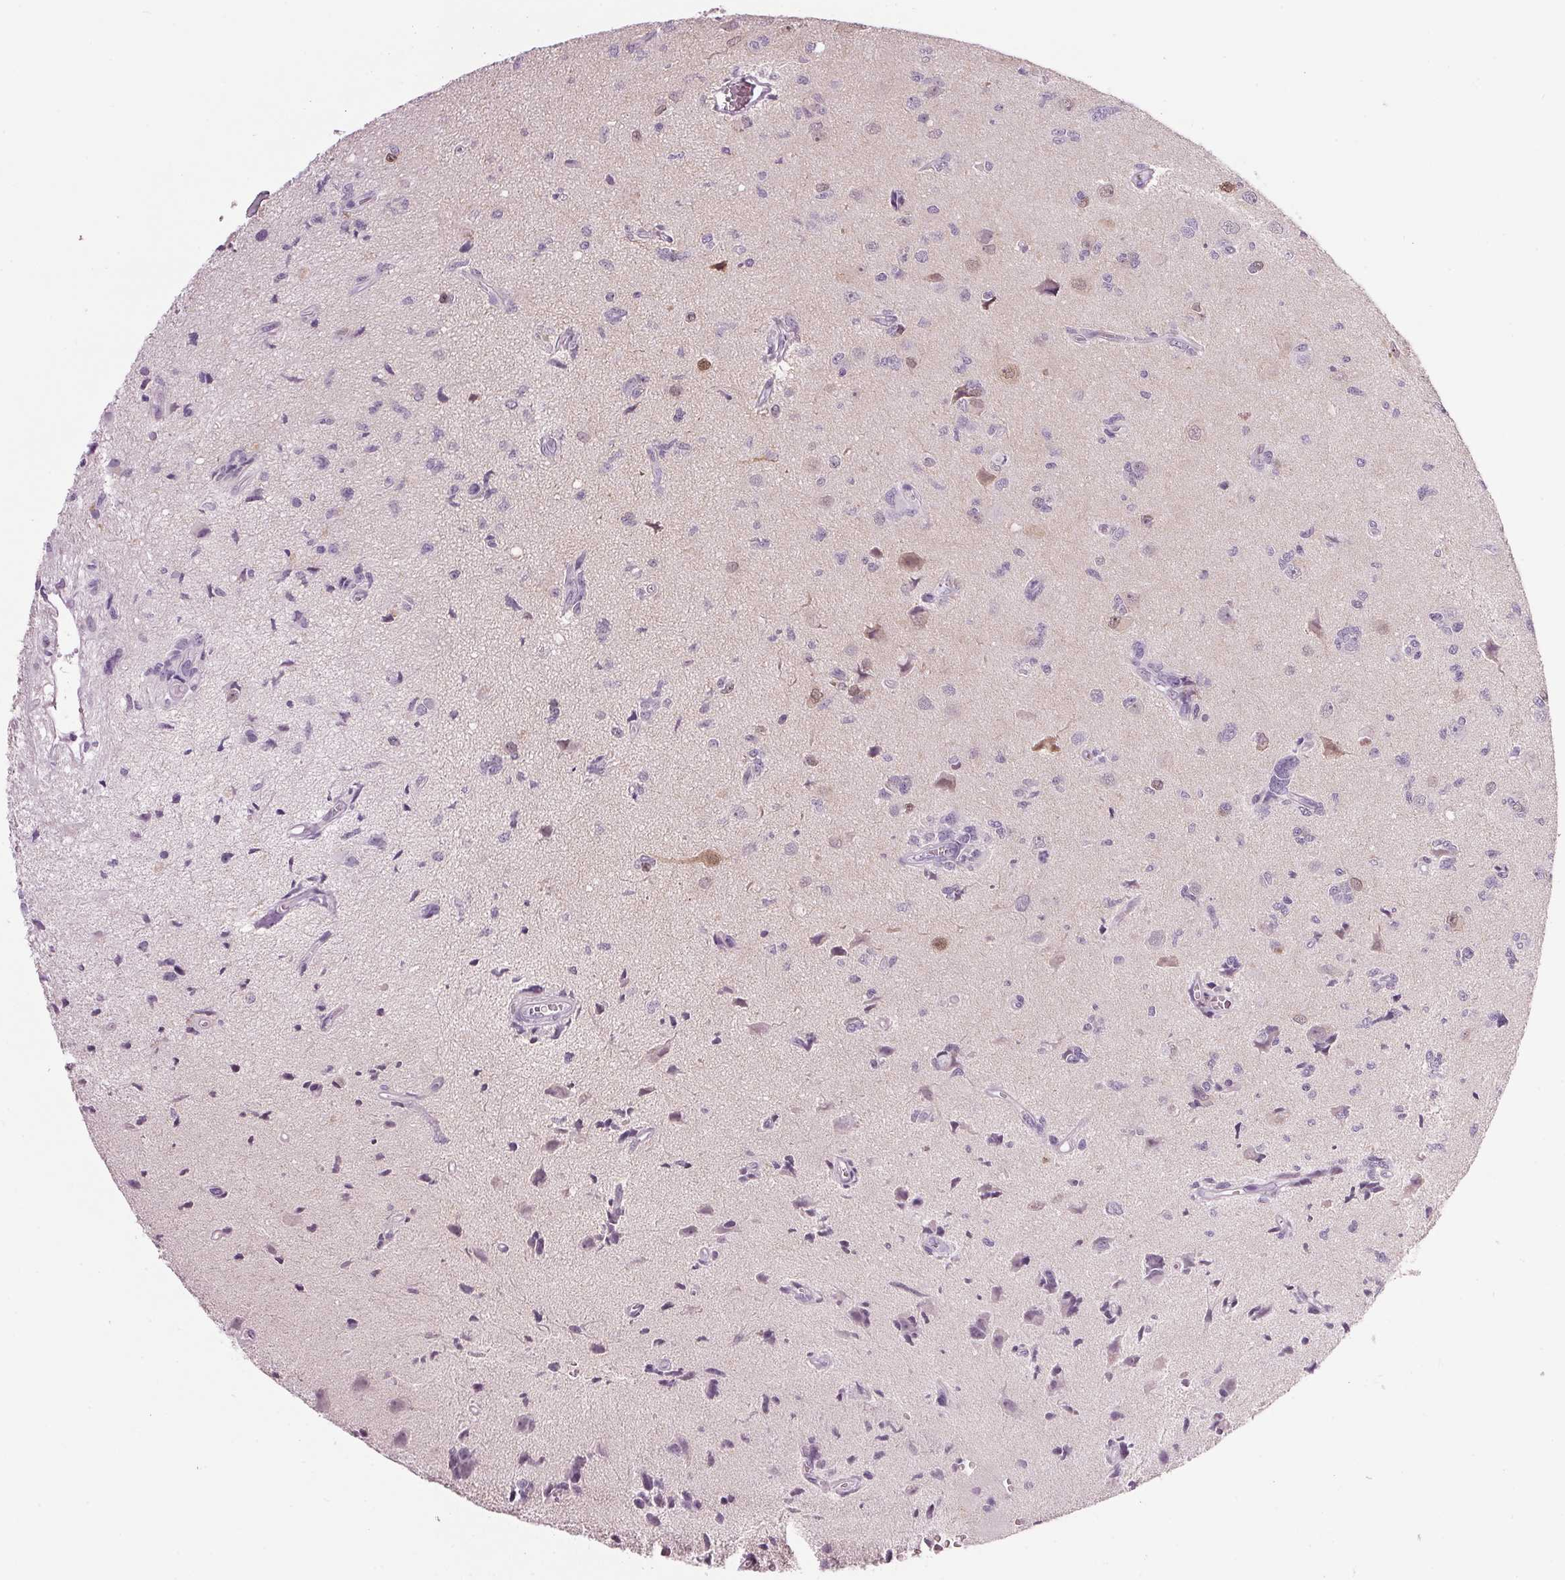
{"staining": {"intensity": "negative", "quantity": "none", "location": "none"}, "tissue": "glioma", "cell_type": "Tumor cells", "image_type": "cancer", "snomed": [{"axis": "morphology", "description": "Glioma, malignant, High grade"}, {"axis": "topography", "description": "Brain"}], "caption": "This is an immunohistochemistry (IHC) histopathology image of human glioma. There is no staining in tumor cells.", "gene": "PPP1R1A", "patient": {"sex": "male", "age": 67}}